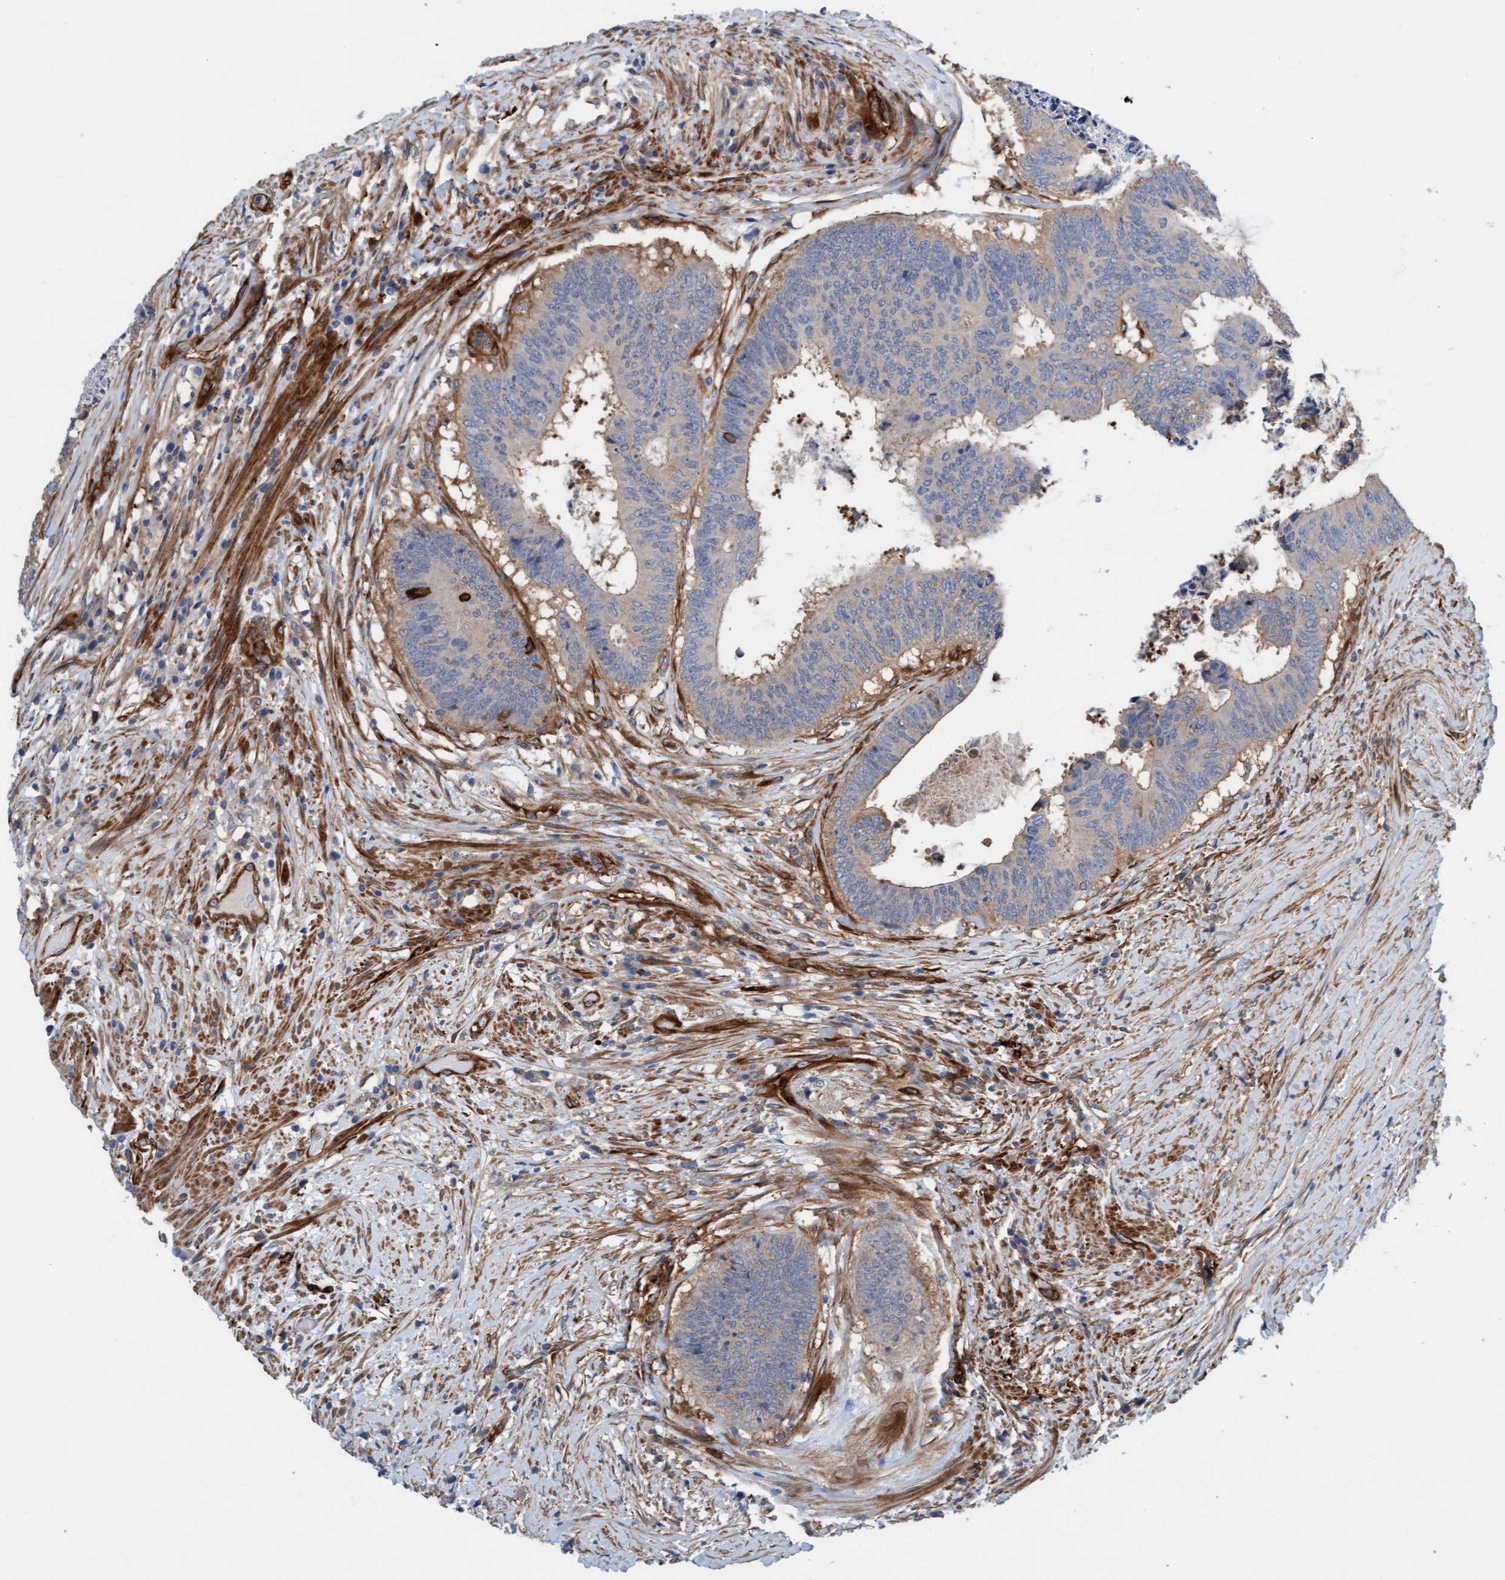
{"staining": {"intensity": "negative", "quantity": "none", "location": "none"}, "tissue": "colorectal cancer", "cell_type": "Tumor cells", "image_type": "cancer", "snomed": [{"axis": "morphology", "description": "Adenocarcinoma, NOS"}, {"axis": "topography", "description": "Rectum"}], "caption": "This is a micrograph of immunohistochemistry staining of adenocarcinoma (colorectal), which shows no staining in tumor cells.", "gene": "FMNL3", "patient": {"sex": "male", "age": 72}}